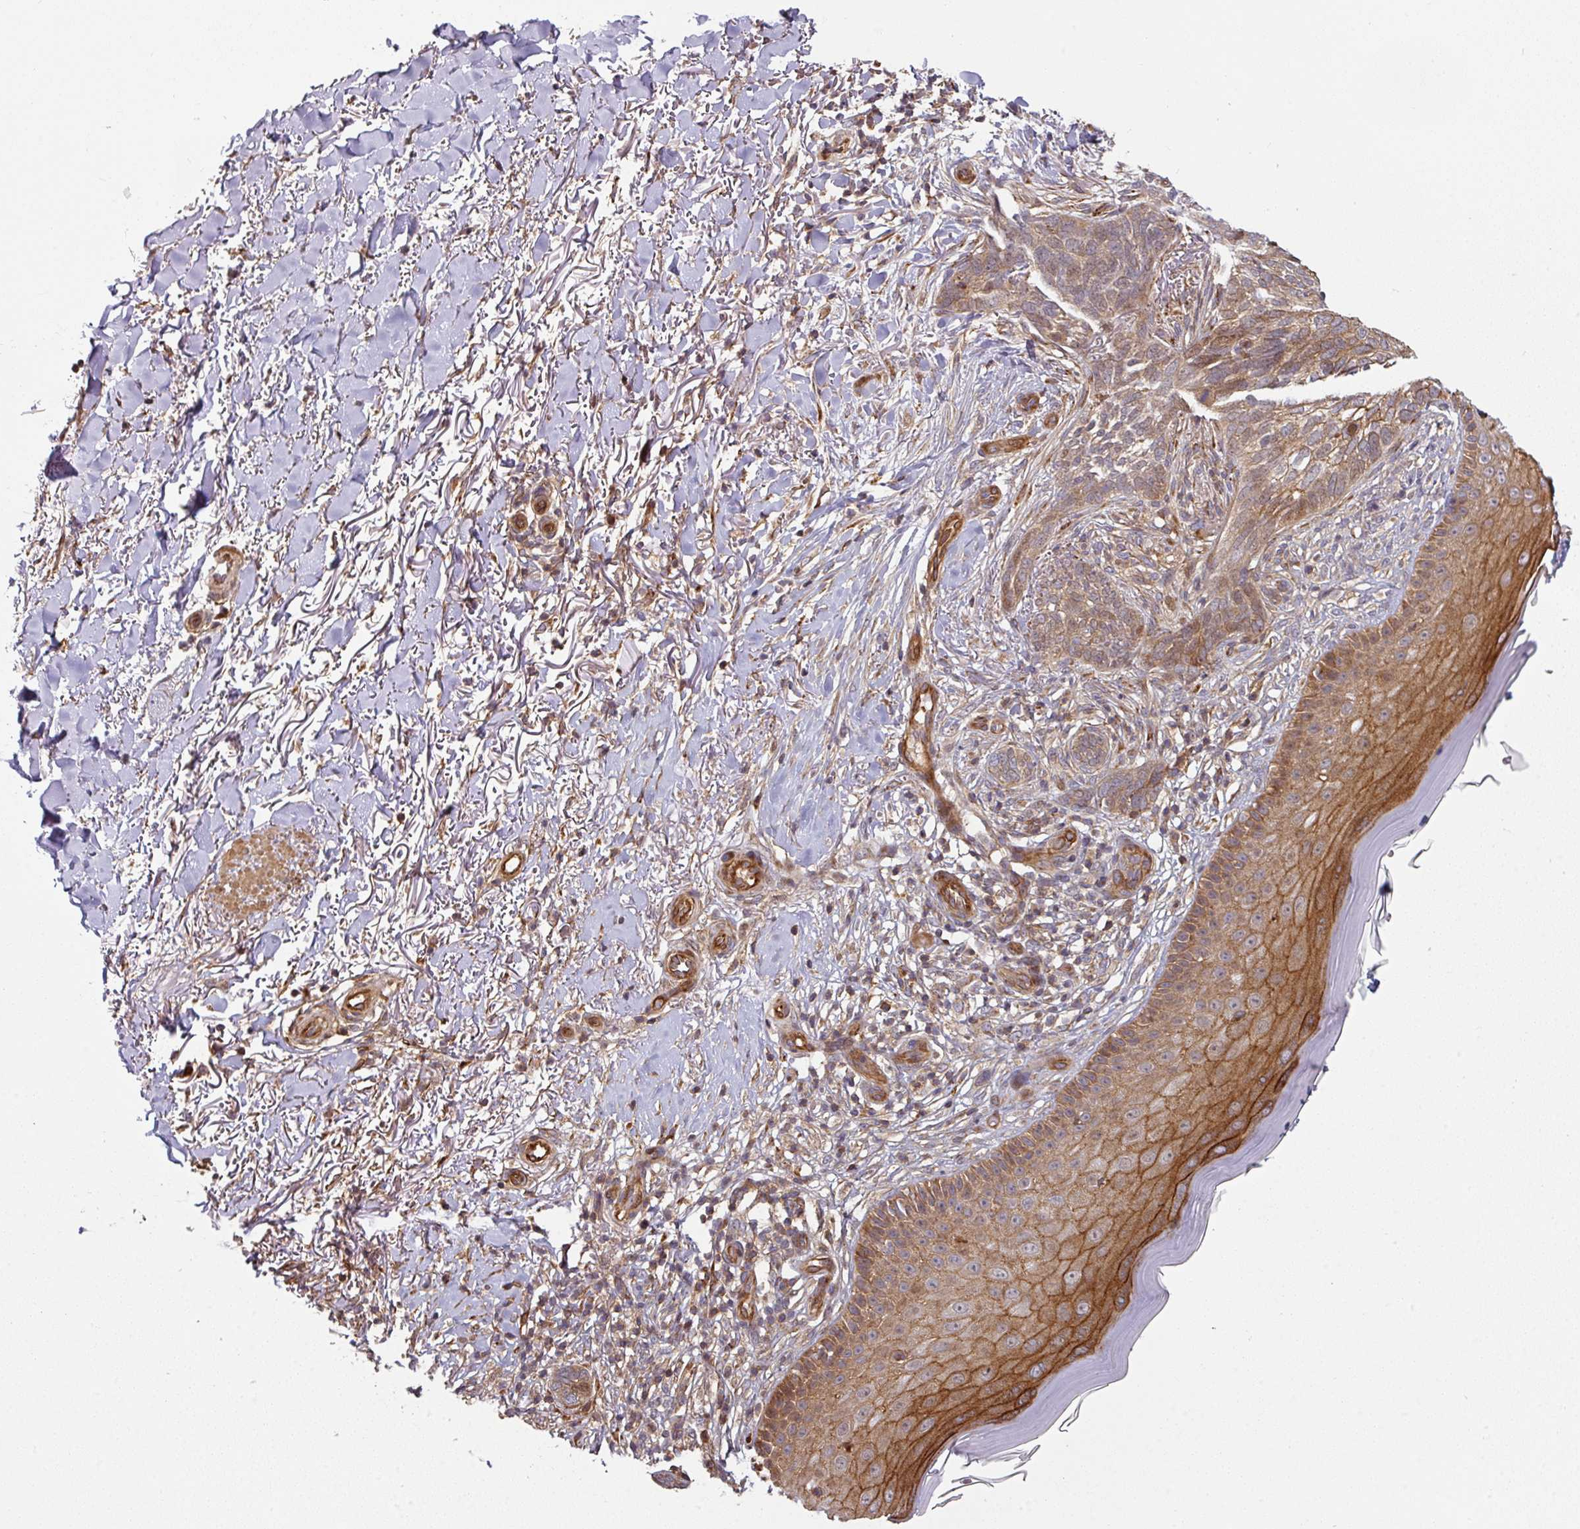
{"staining": {"intensity": "moderate", "quantity": ">75%", "location": "cytoplasmic/membranous"}, "tissue": "skin cancer", "cell_type": "Tumor cells", "image_type": "cancer", "snomed": [{"axis": "morphology", "description": "Normal tissue, NOS"}, {"axis": "morphology", "description": "Basal cell carcinoma"}, {"axis": "topography", "description": "Skin"}], "caption": "Protein staining demonstrates moderate cytoplasmic/membranous positivity in approximately >75% of tumor cells in basal cell carcinoma (skin).", "gene": "CASP2", "patient": {"sex": "female", "age": 67}}